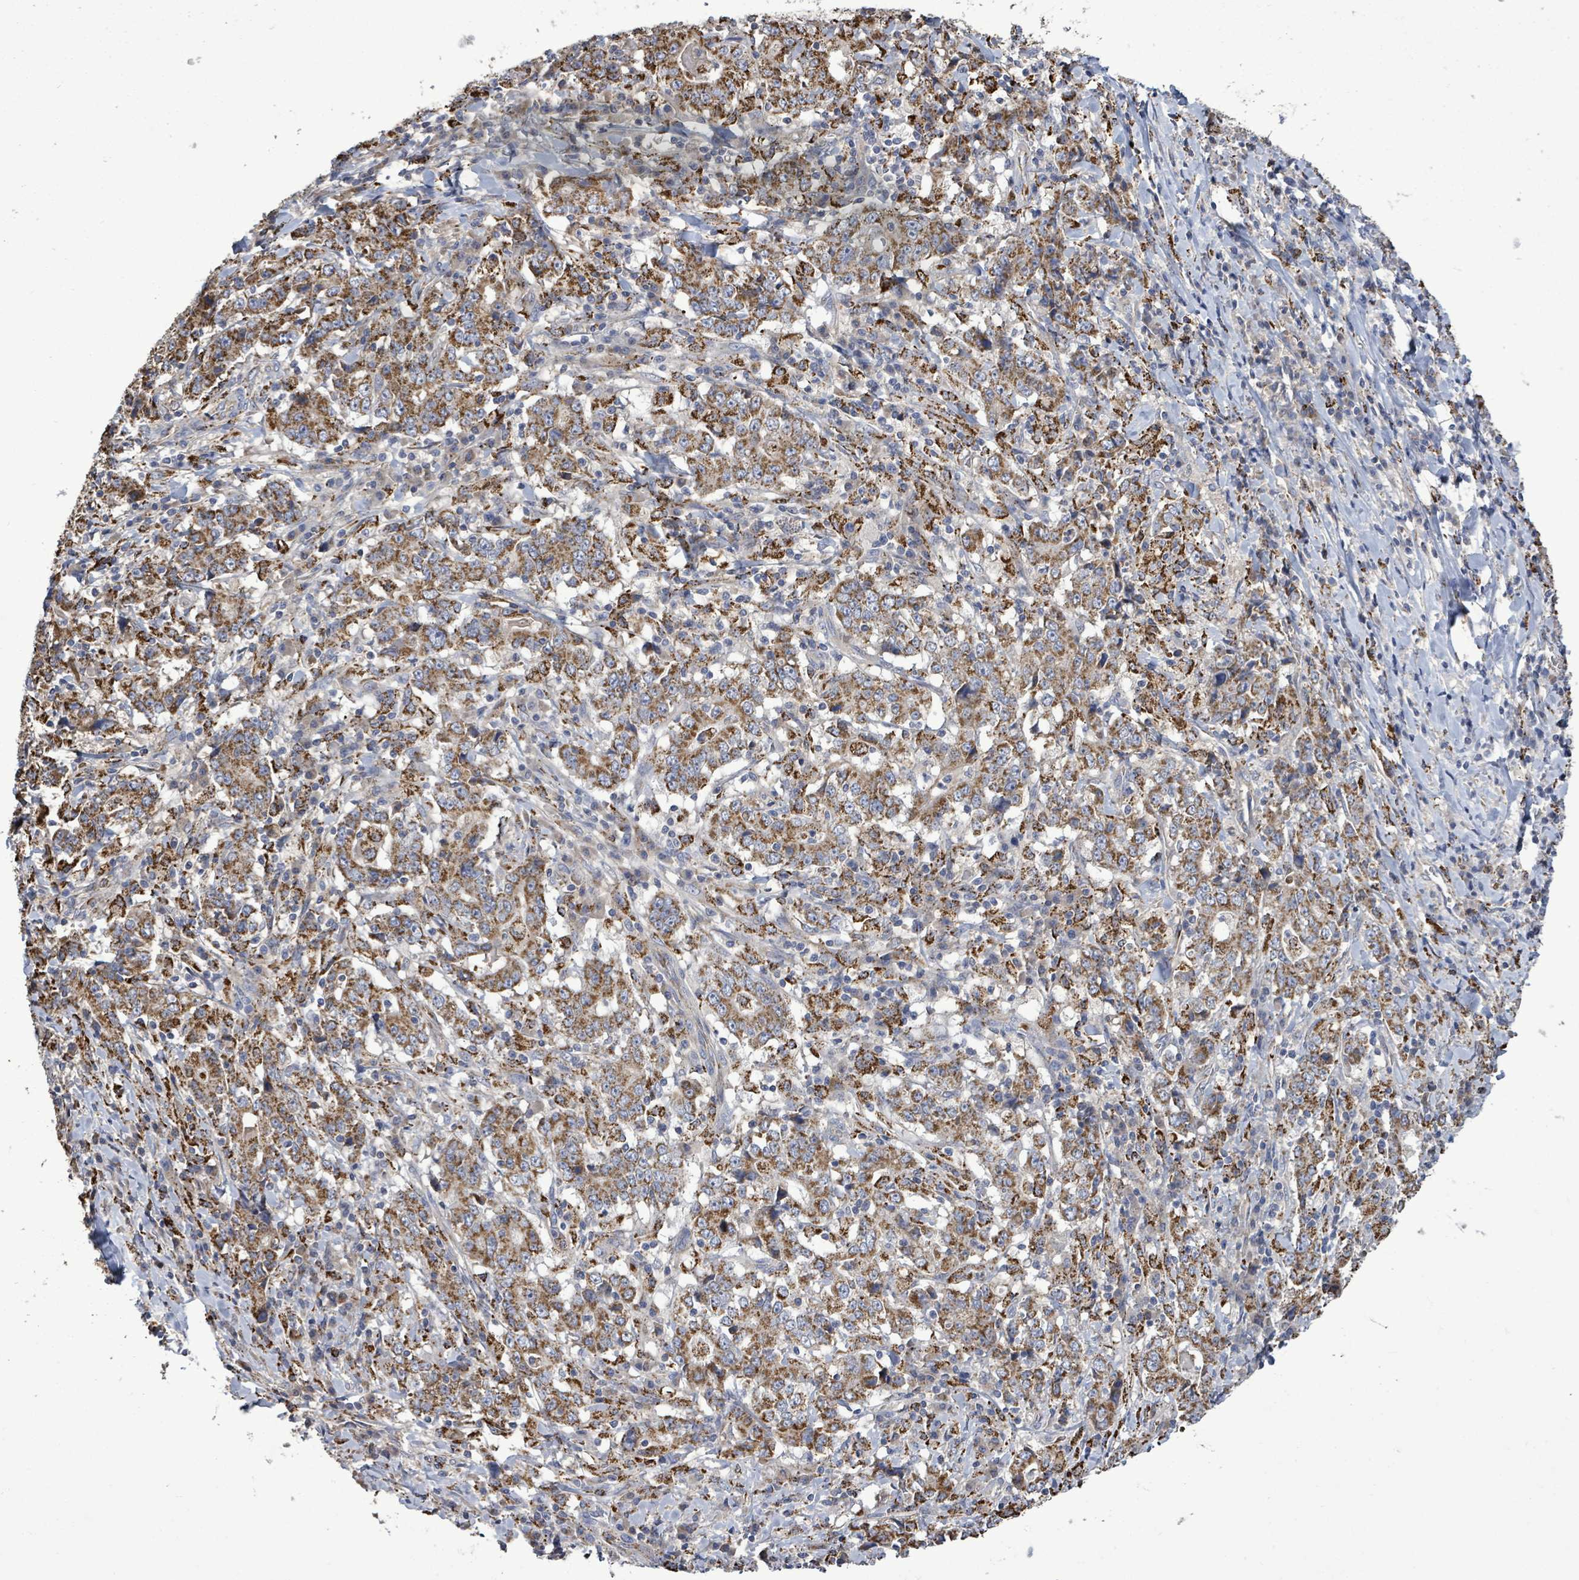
{"staining": {"intensity": "strong", "quantity": ">75%", "location": "cytoplasmic/membranous"}, "tissue": "stomach cancer", "cell_type": "Tumor cells", "image_type": "cancer", "snomed": [{"axis": "morphology", "description": "Normal tissue, NOS"}, {"axis": "morphology", "description": "Adenocarcinoma, NOS"}, {"axis": "topography", "description": "Stomach, upper"}, {"axis": "topography", "description": "Stomach"}], "caption": "Immunohistochemical staining of human stomach cancer (adenocarcinoma) displays high levels of strong cytoplasmic/membranous protein expression in approximately >75% of tumor cells. (IHC, brightfield microscopy, high magnification).", "gene": "MTMR12", "patient": {"sex": "male", "age": 59}}